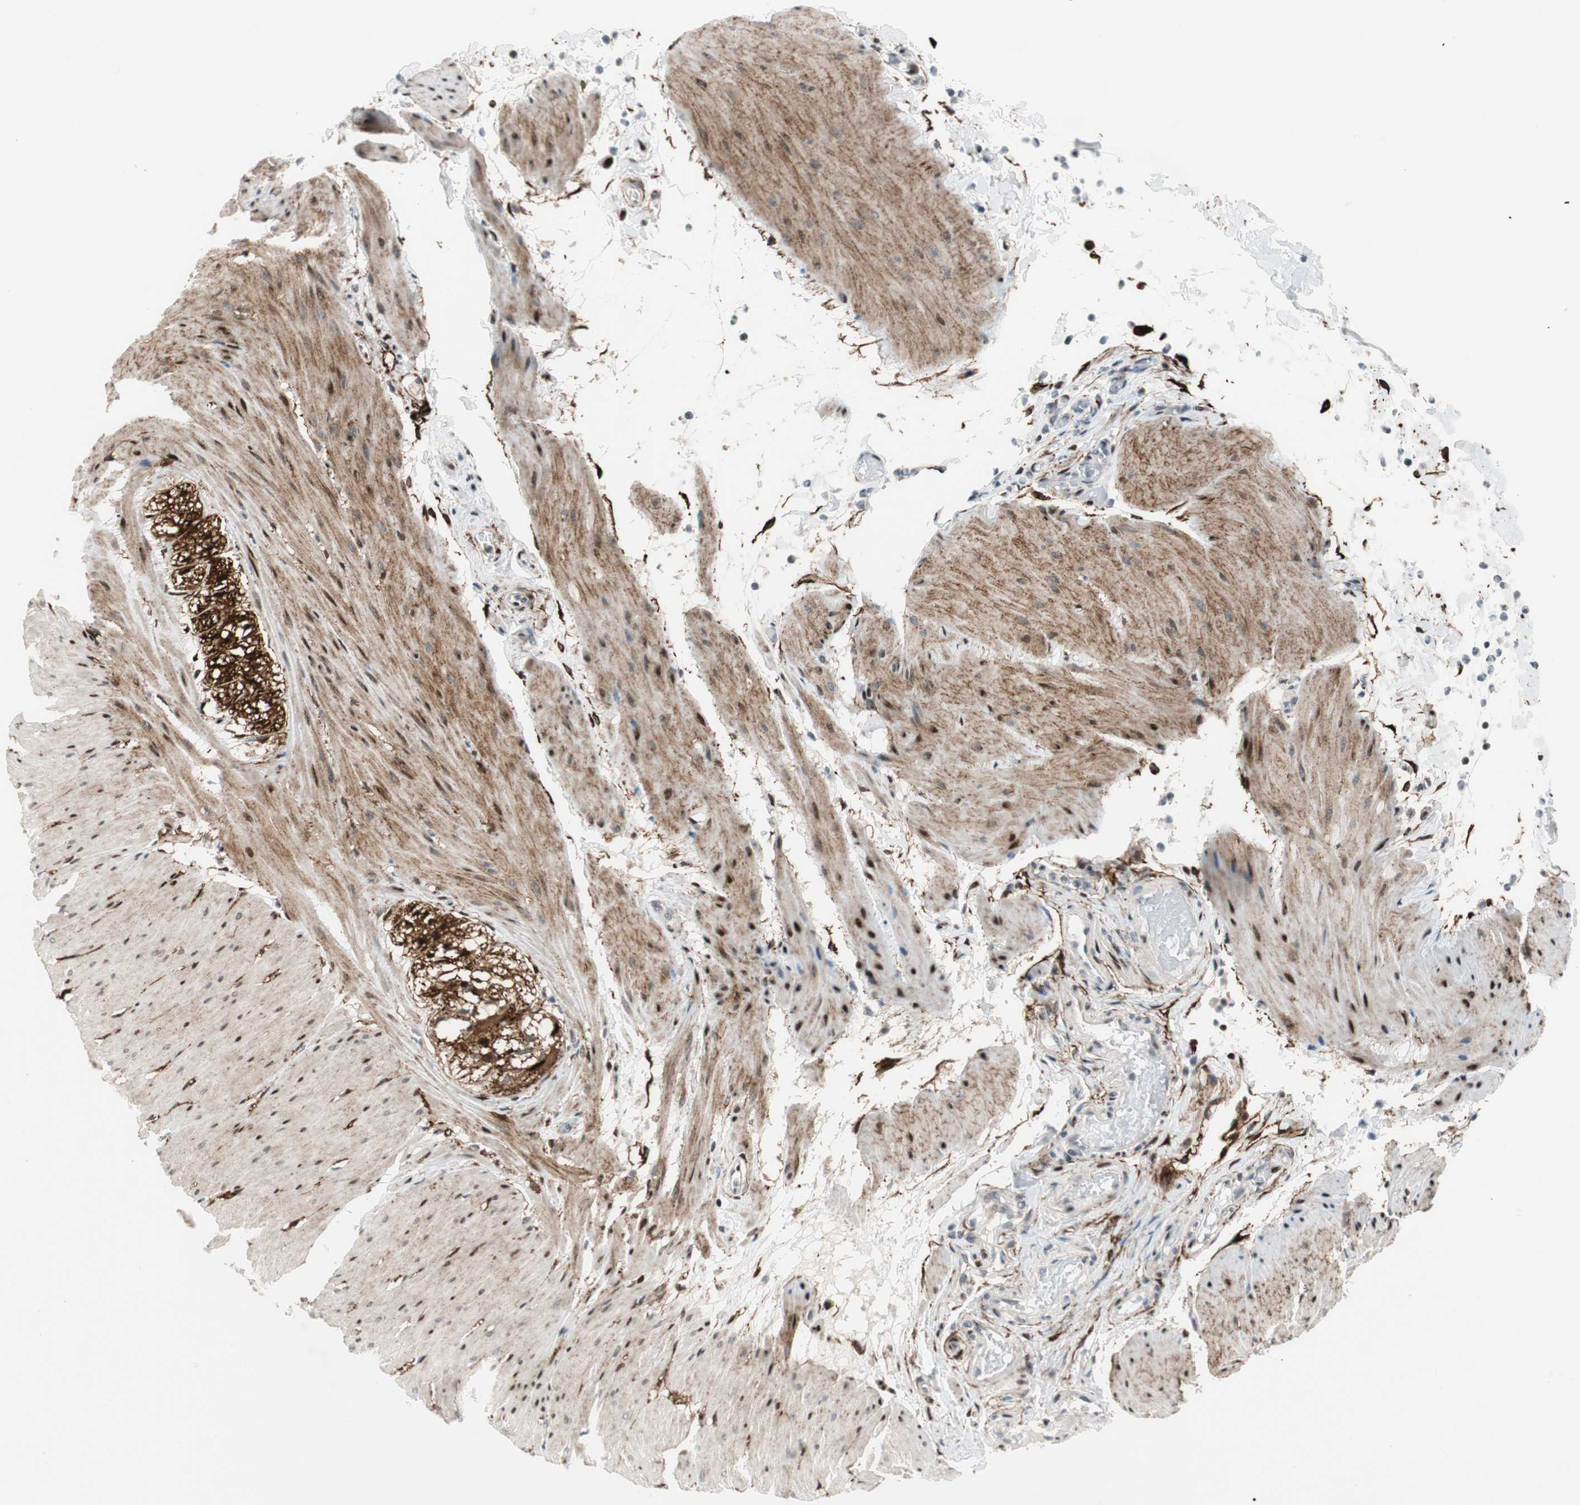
{"staining": {"intensity": "moderate", "quantity": "25%-75%", "location": "cytoplasmic/membranous,nuclear"}, "tissue": "smooth muscle", "cell_type": "Smooth muscle cells", "image_type": "normal", "snomed": [{"axis": "morphology", "description": "Normal tissue, NOS"}, {"axis": "topography", "description": "Smooth muscle"}, {"axis": "topography", "description": "Colon"}], "caption": "An immunohistochemistry image of benign tissue is shown. Protein staining in brown labels moderate cytoplasmic/membranous,nuclear positivity in smooth muscle within smooth muscle cells. The staining is performed using DAB brown chromogen to label protein expression. The nuclei are counter-stained blue using hematoxylin.", "gene": "FBXO44", "patient": {"sex": "male", "age": 67}}